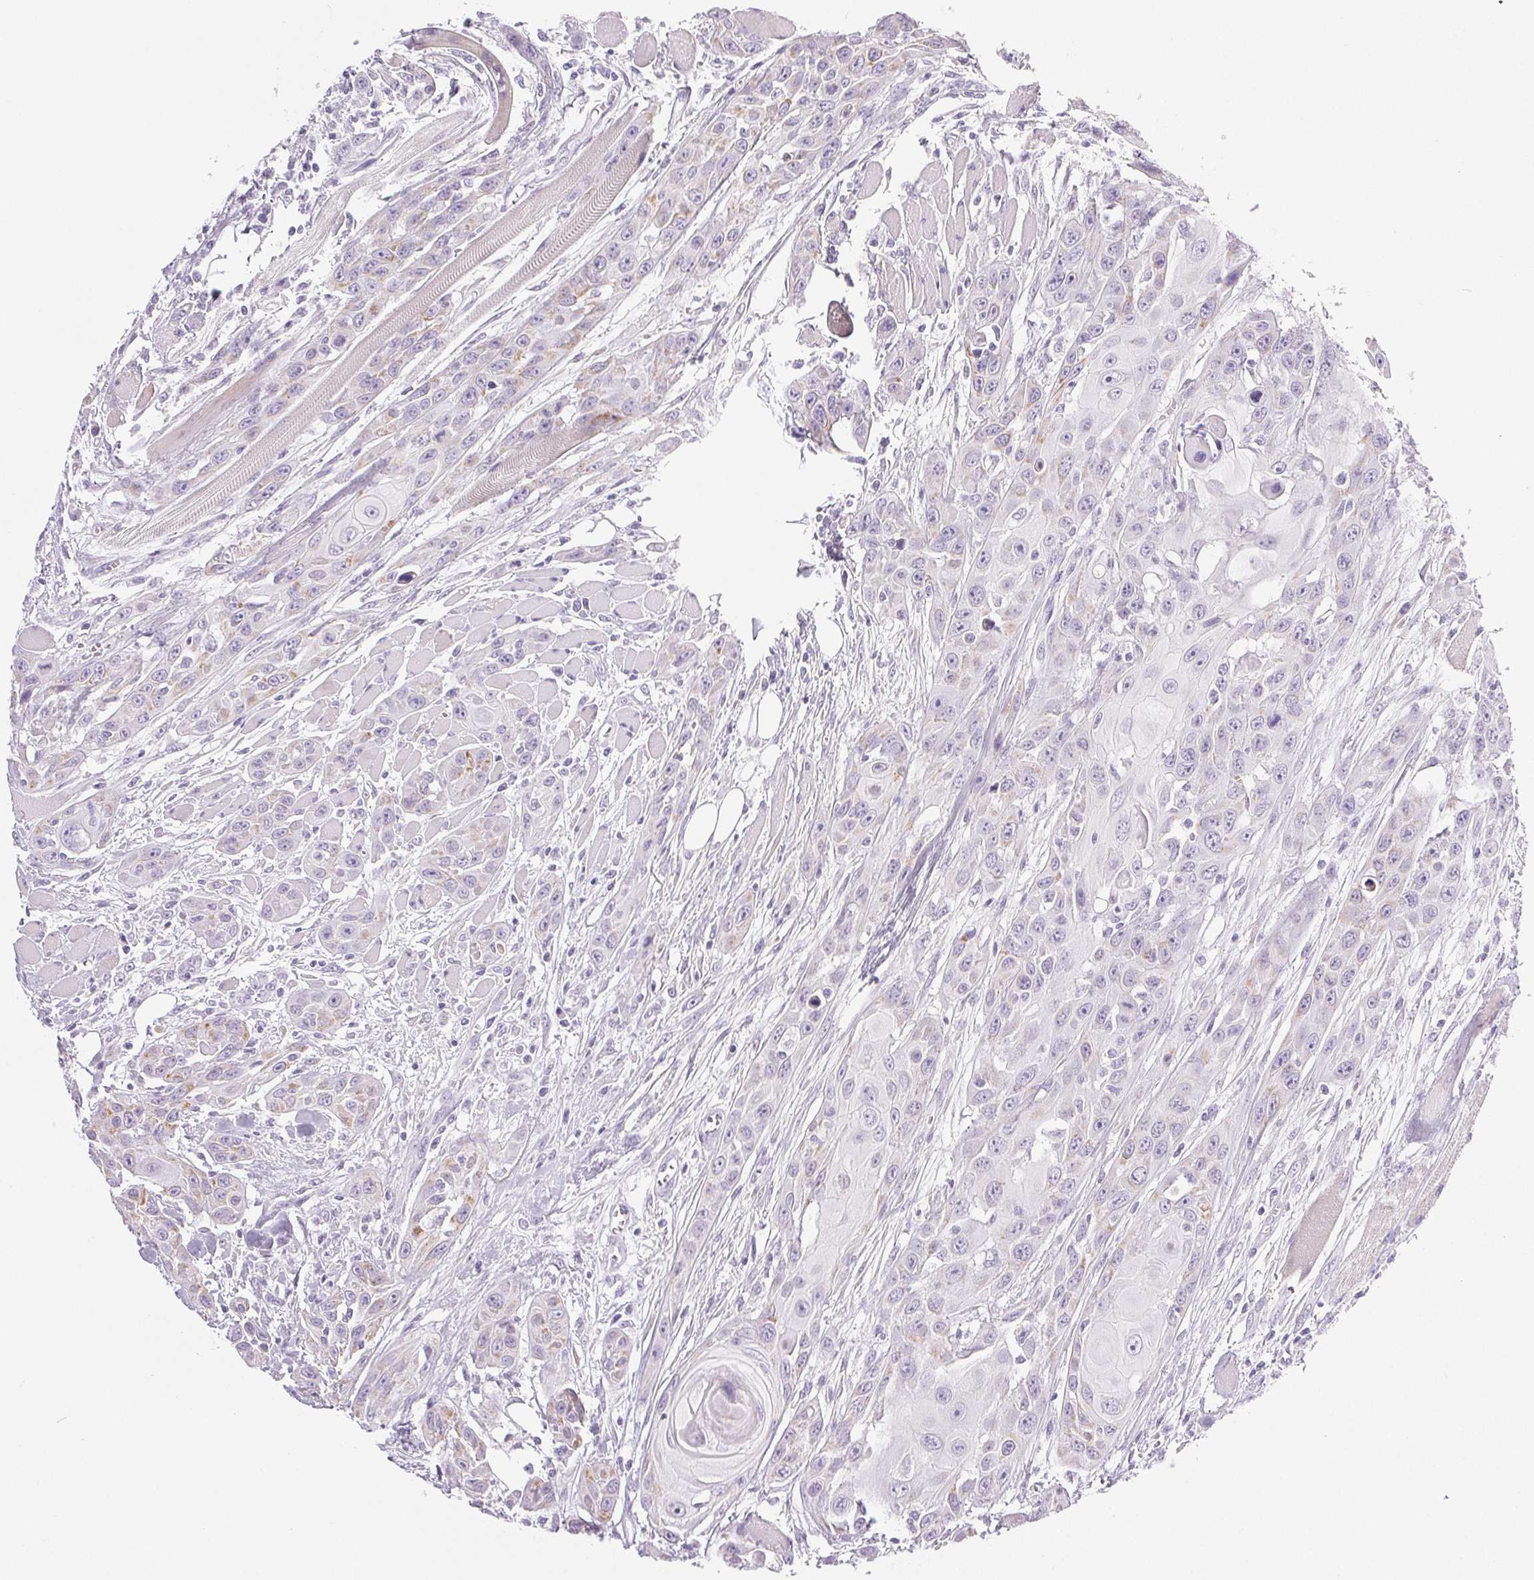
{"staining": {"intensity": "weak", "quantity": "<25%", "location": "cytoplasmic/membranous"}, "tissue": "head and neck cancer", "cell_type": "Tumor cells", "image_type": "cancer", "snomed": [{"axis": "morphology", "description": "Squamous cell carcinoma, NOS"}, {"axis": "topography", "description": "Head-Neck"}], "caption": "Tumor cells show no significant expression in squamous cell carcinoma (head and neck).", "gene": "COL7A1", "patient": {"sex": "female", "age": 80}}